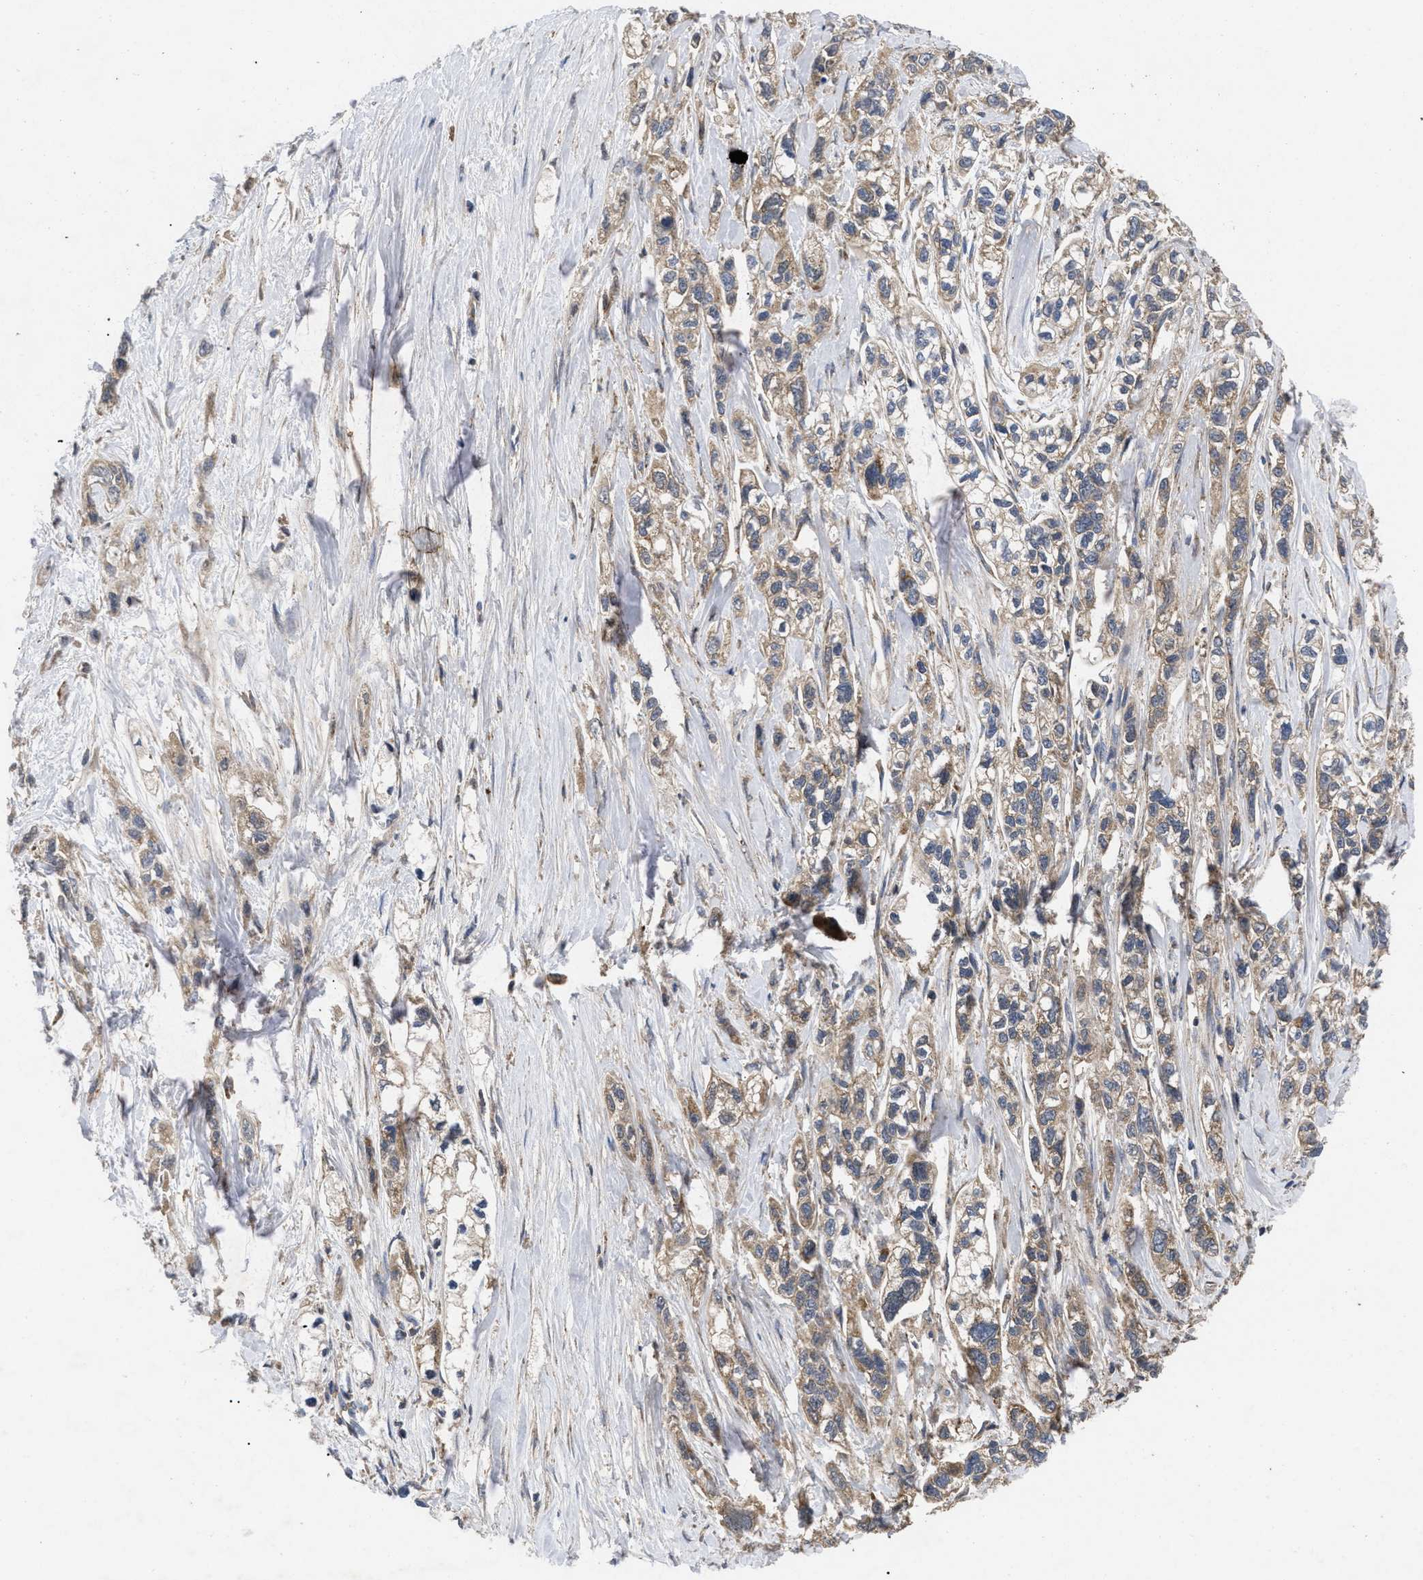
{"staining": {"intensity": "weak", "quantity": ">75%", "location": "cytoplasmic/membranous"}, "tissue": "pancreatic cancer", "cell_type": "Tumor cells", "image_type": "cancer", "snomed": [{"axis": "morphology", "description": "Adenocarcinoma, NOS"}, {"axis": "topography", "description": "Pancreas"}], "caption": "Human pancreatic cancer stained with a brown dye exhibits weak cytoplasmic/membranous positive expression in approximately >75% of tumor cells.", "gene": "LRRC3", "patient": {"sex": "male", "age": 74}}